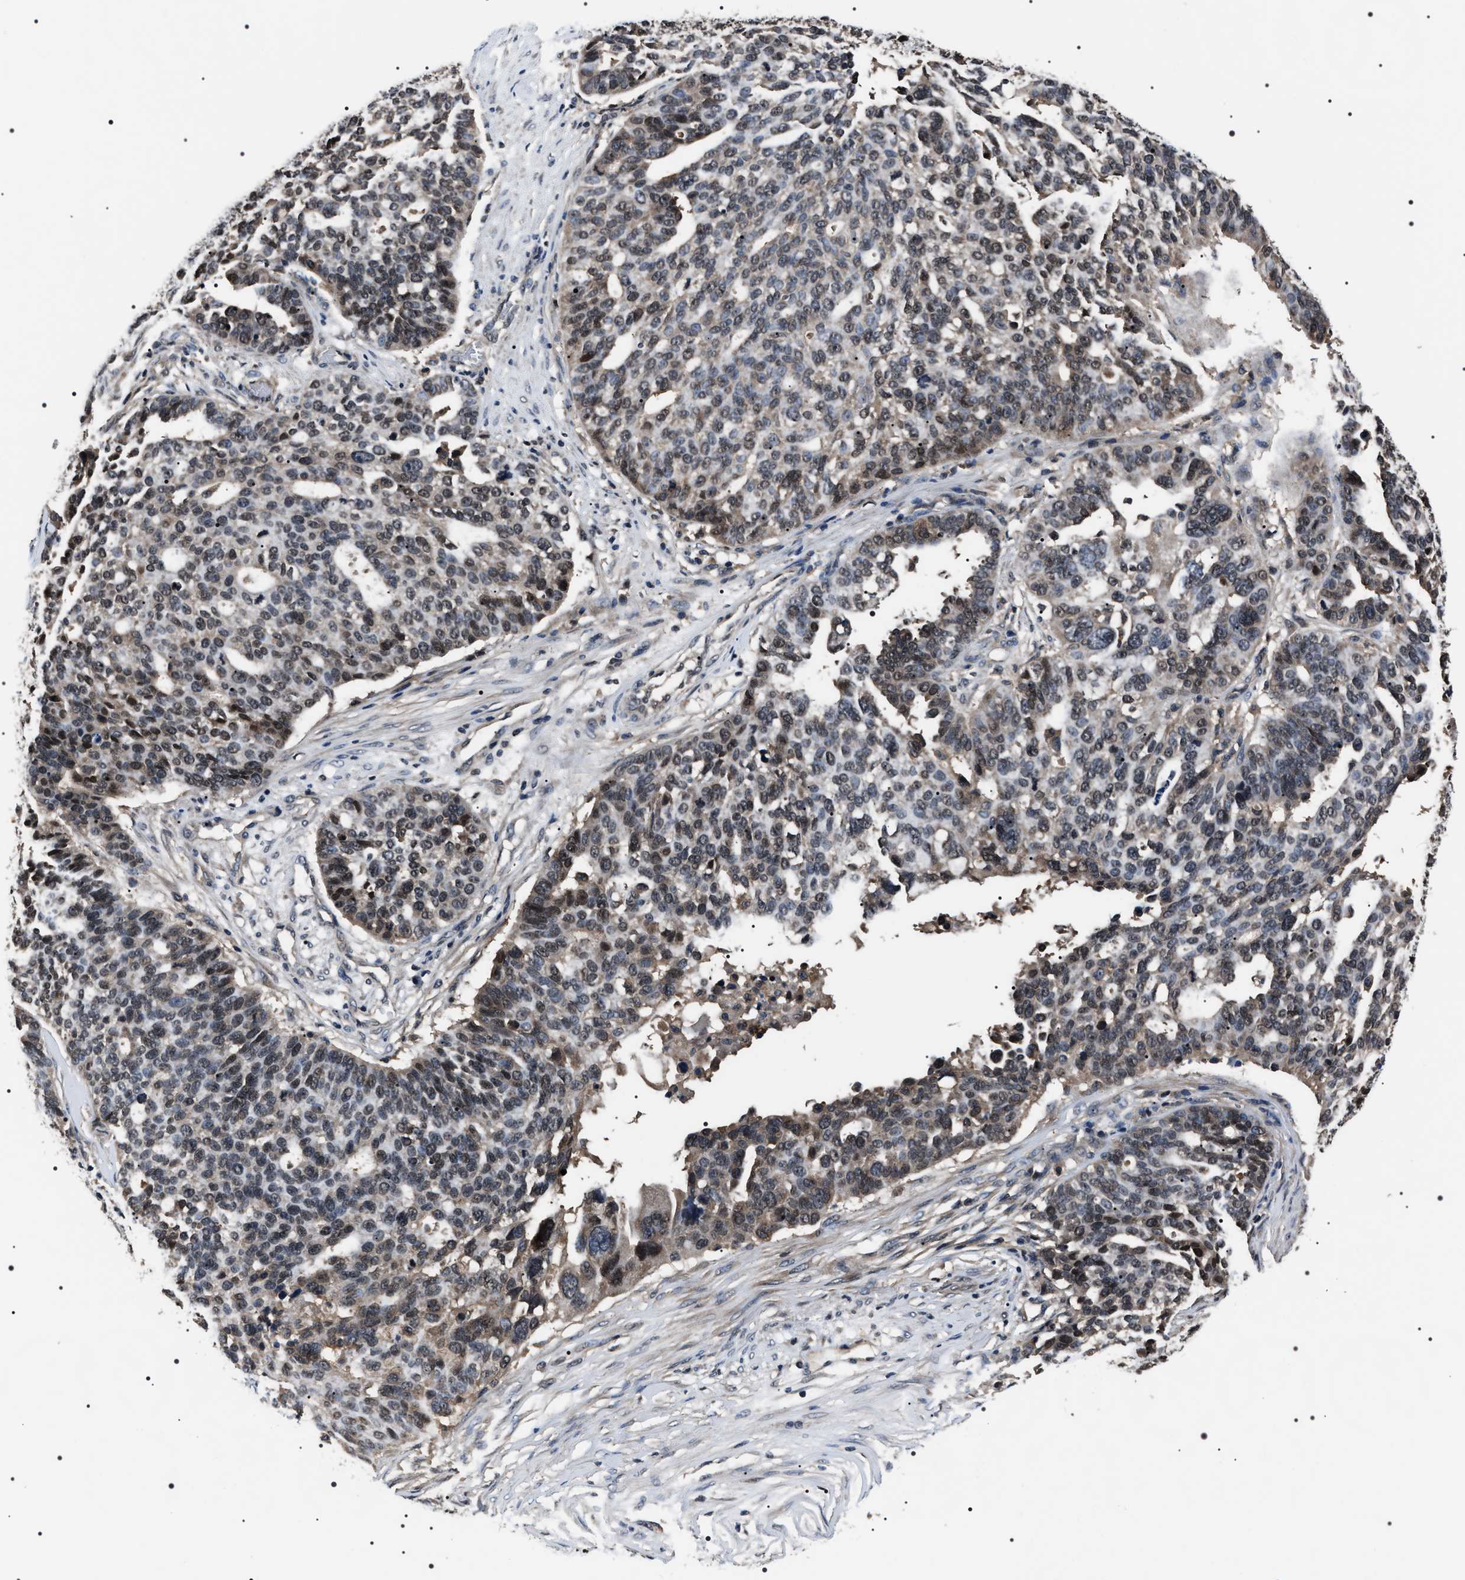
{"staining": {"intensity": "weak", "quantity": ">75%", "location": "cytoplasmic/membranous,nuclear"}, "tissue": "ovarian cancer", "cell_type": "Tumor cells", "image_type": "cancer", "snomed": [{"axis": "morphology", "description": "Cystadenocarcinoma, serous, NOS"}, {"axis": "topography", "description": "Ovary"}], "caption": "Ovarian serous cystadenocarcinoma stained with immunohistochemistry (IHC) exhibits weak cytoplasmic/membranous and nuclear expression in about >75% of tumor cells. Using DAB (3,3'-diaminobenzidine) (brown) and hematoxylin (blue) stains, captured at high magnification using brightfield microscopy.", "gene": "SIPA1", "patient": {"sex": "female", "age": 59}}